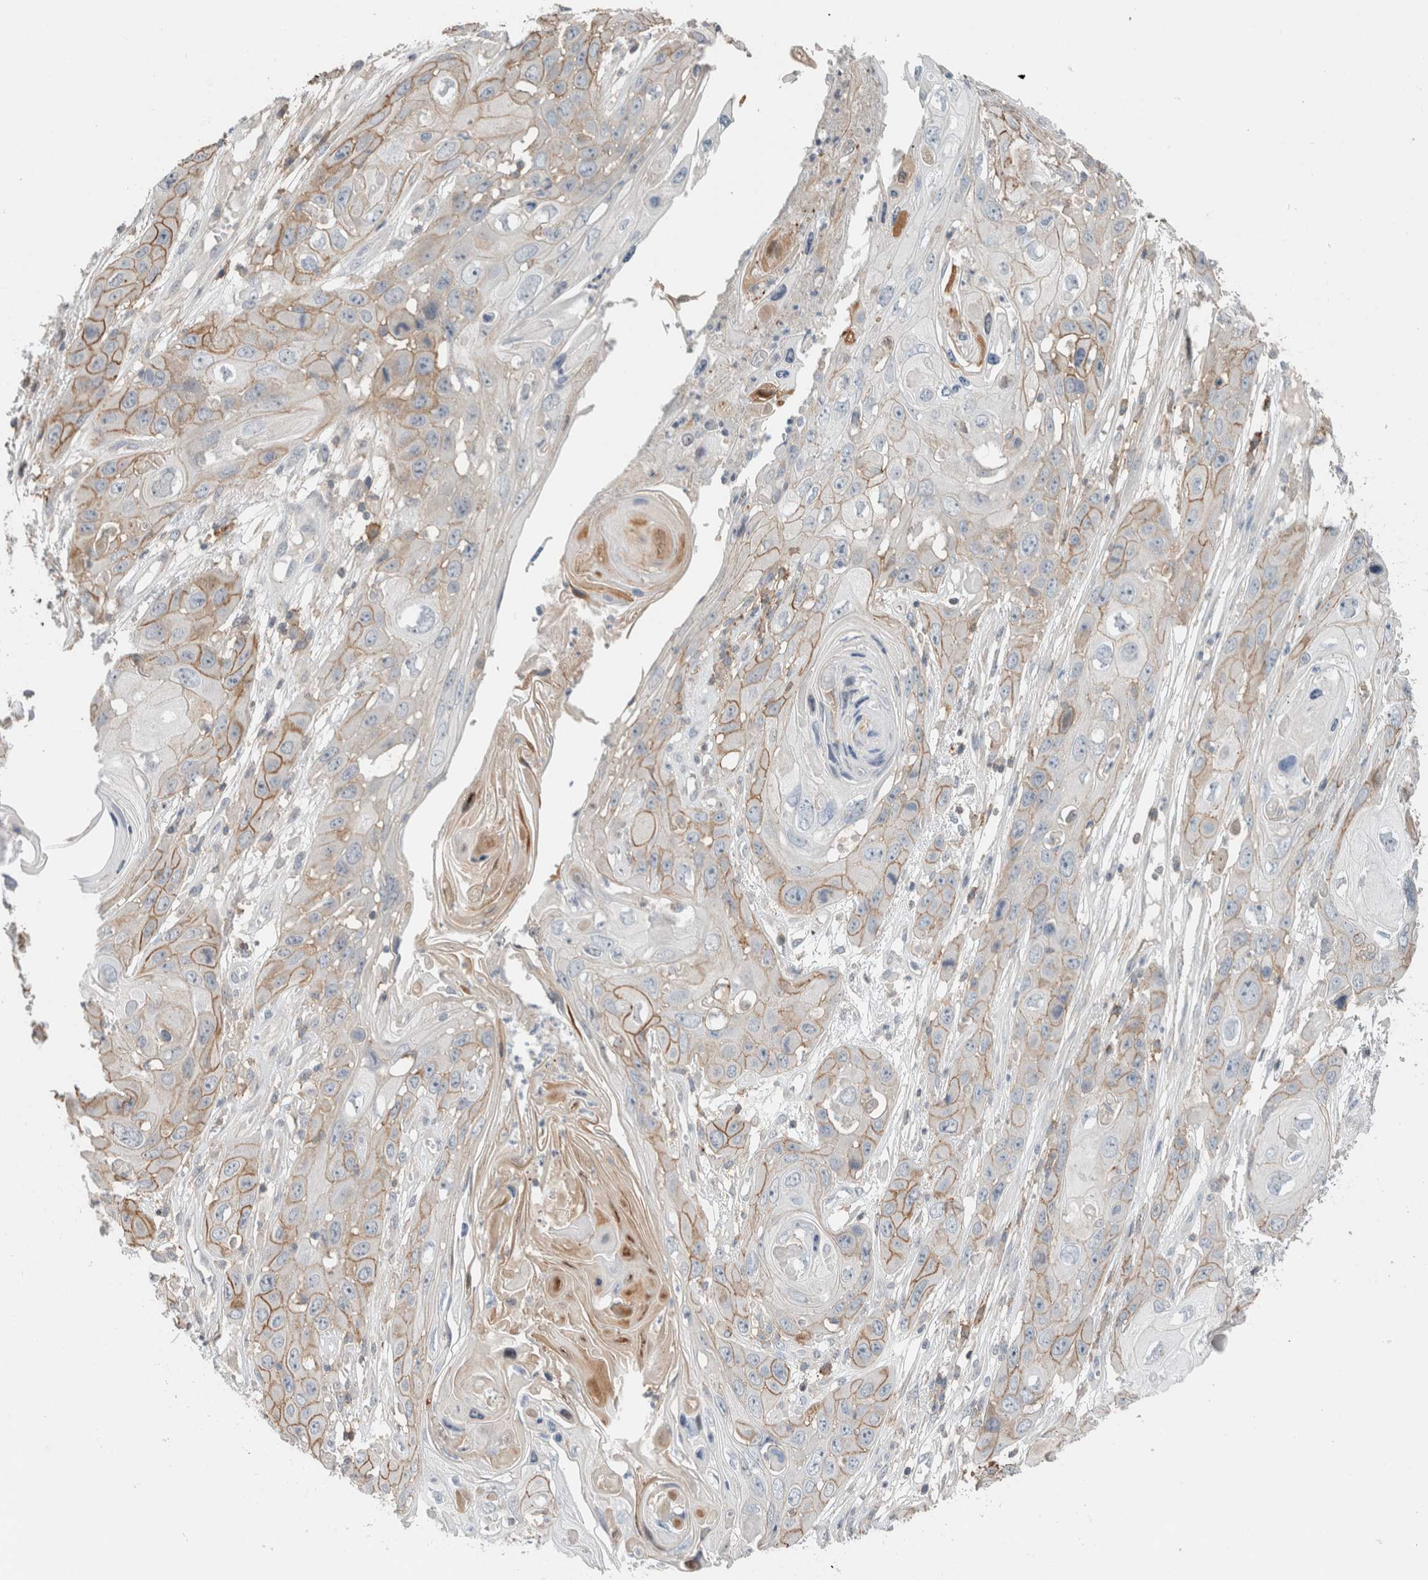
{"staining": {"intensity": "moderate", "quantity": "25%-75%", "location": "cytoplasmic/membranous"}, "tissue": "skin cancer", "cell_type": "Tumor cells", "image_type": "cancer", "snomed": [{"axis": "morphology", "description": "Squamous cell carcinoma, NOS"}, {"axis": "topography", "description": "Skin"}], "caption": "Protein staining reveals moderate cytoplasmic/membranous positivity in about 25%-75% of tumor cells in squamous cell carcinoma (skin).", "gene": "ERCC6L2", "patient": {"sex": "male", "age": 55}}